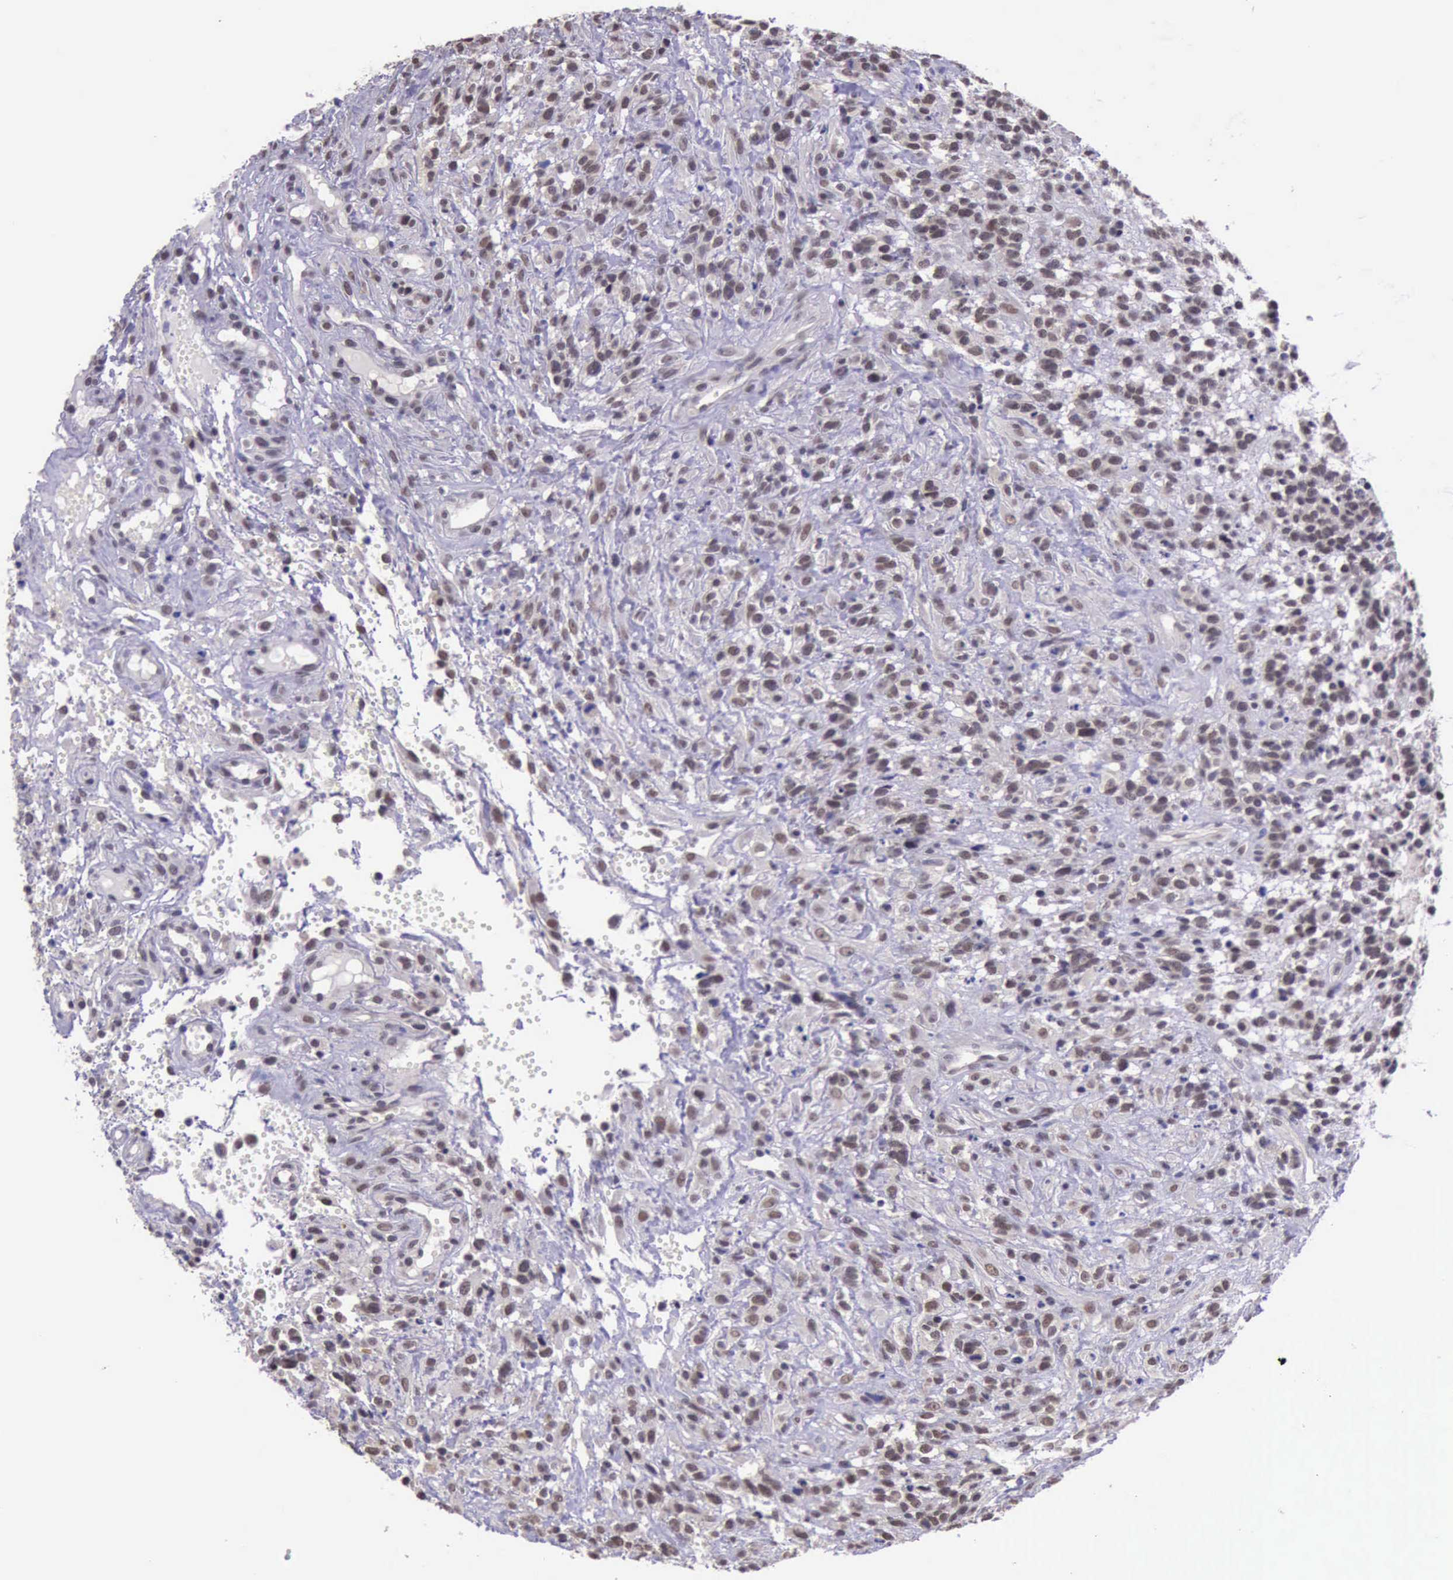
{"staining": {"intensity": "moderate", "quantity": ">75%", "location": "nuclear"}, "tissue": "glioma", "cell_type": "Tumor cells", "image_type": "cancer", "snomed": [{"axis": "morphology", "description": "Glioma, malignant, High grade"}, {"axis": "topography", "description": "Brain"}], "caption": "Glioma stained with immunohistochemistry (IHC) demonstrates moderate nuclear positivity in approximately >75% of tumor cells.", "gene": "PRPF39", "patient": {"sex": "male", "age": 66}}